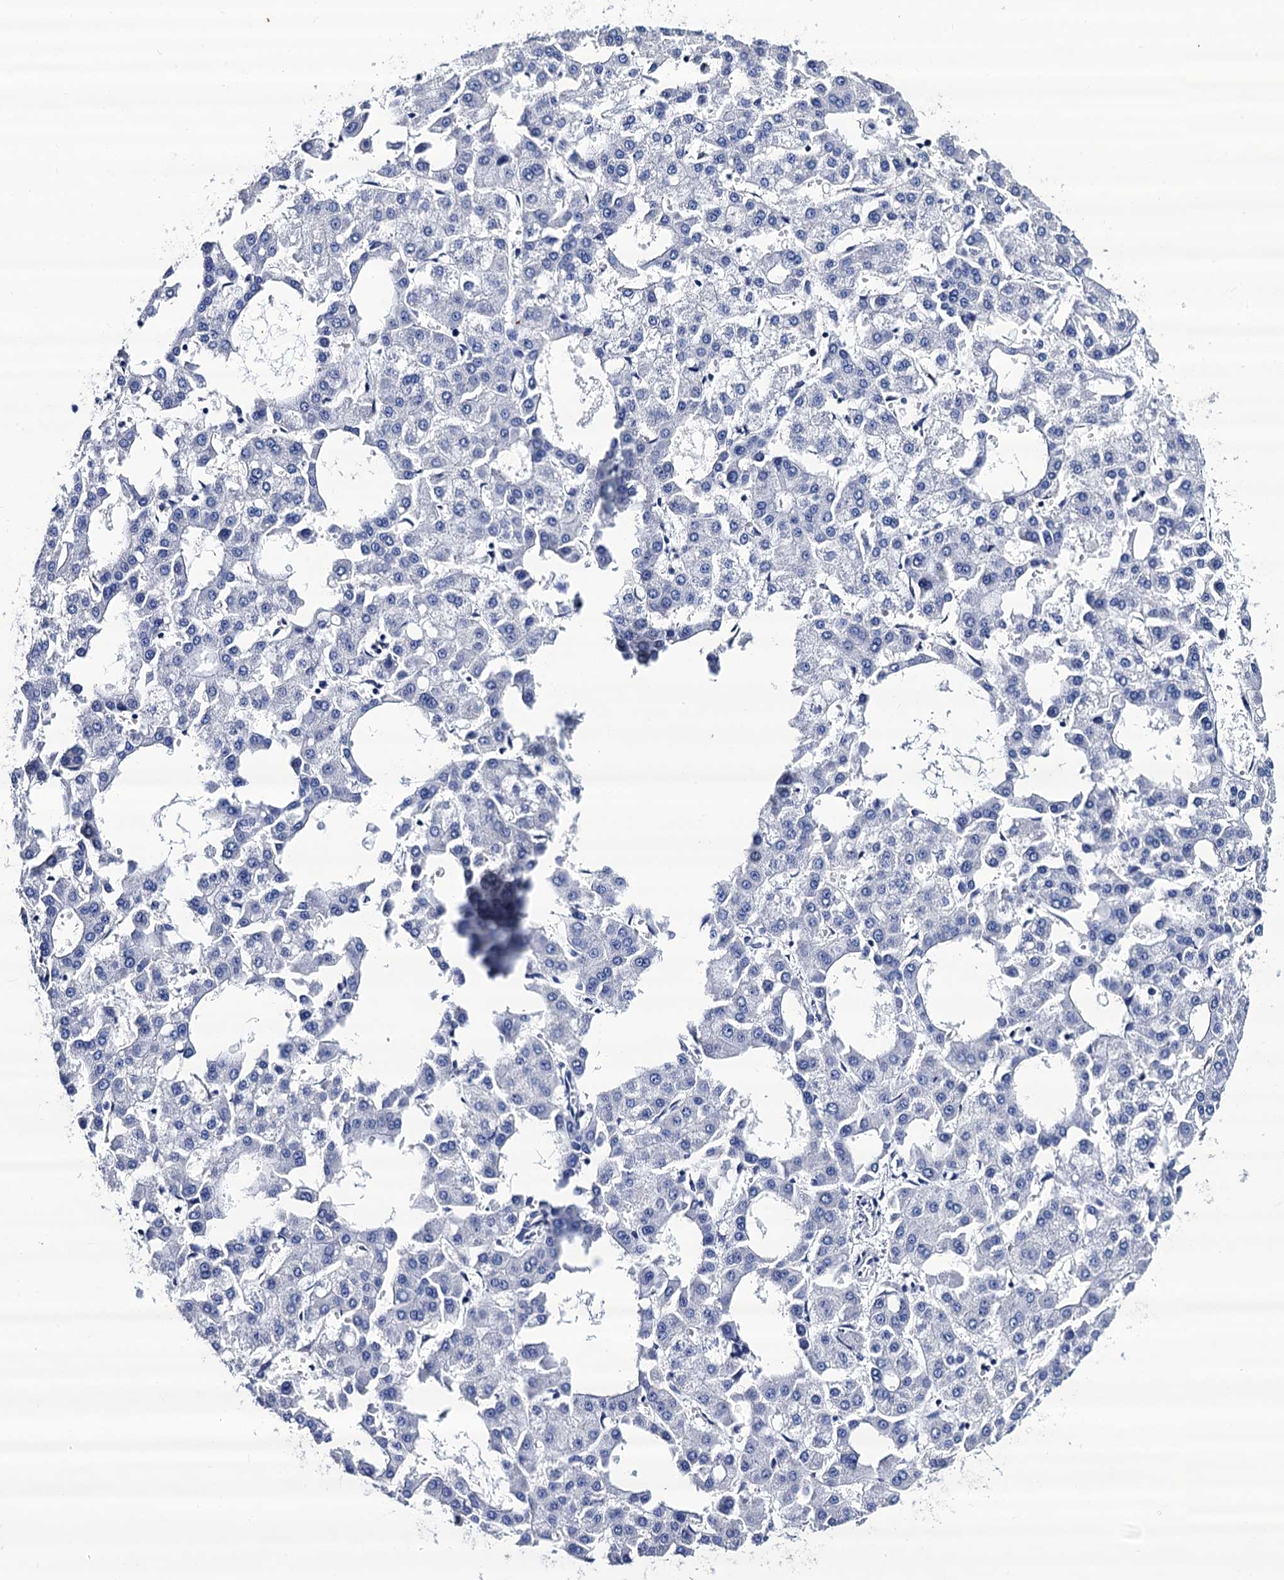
{"staining": {"intensity": "negative", "quantity": "none", "location": "none"}, "tissue": "liver cancer", "cell_type": "Tumor cells", "image_type": "cancer", "snomed": [{"axis": "morphology", "description": "Carcinoma, Hepatocellular, NOS"}, {"axis": "topography", "description": "Liver"}], "caption": "The photomicrograph demonstrates no staining of tumor cells in hepatocellular carcinoma (liver).", "gene": "LRRC30", "patient": {"sex": "male", "age": 47}}